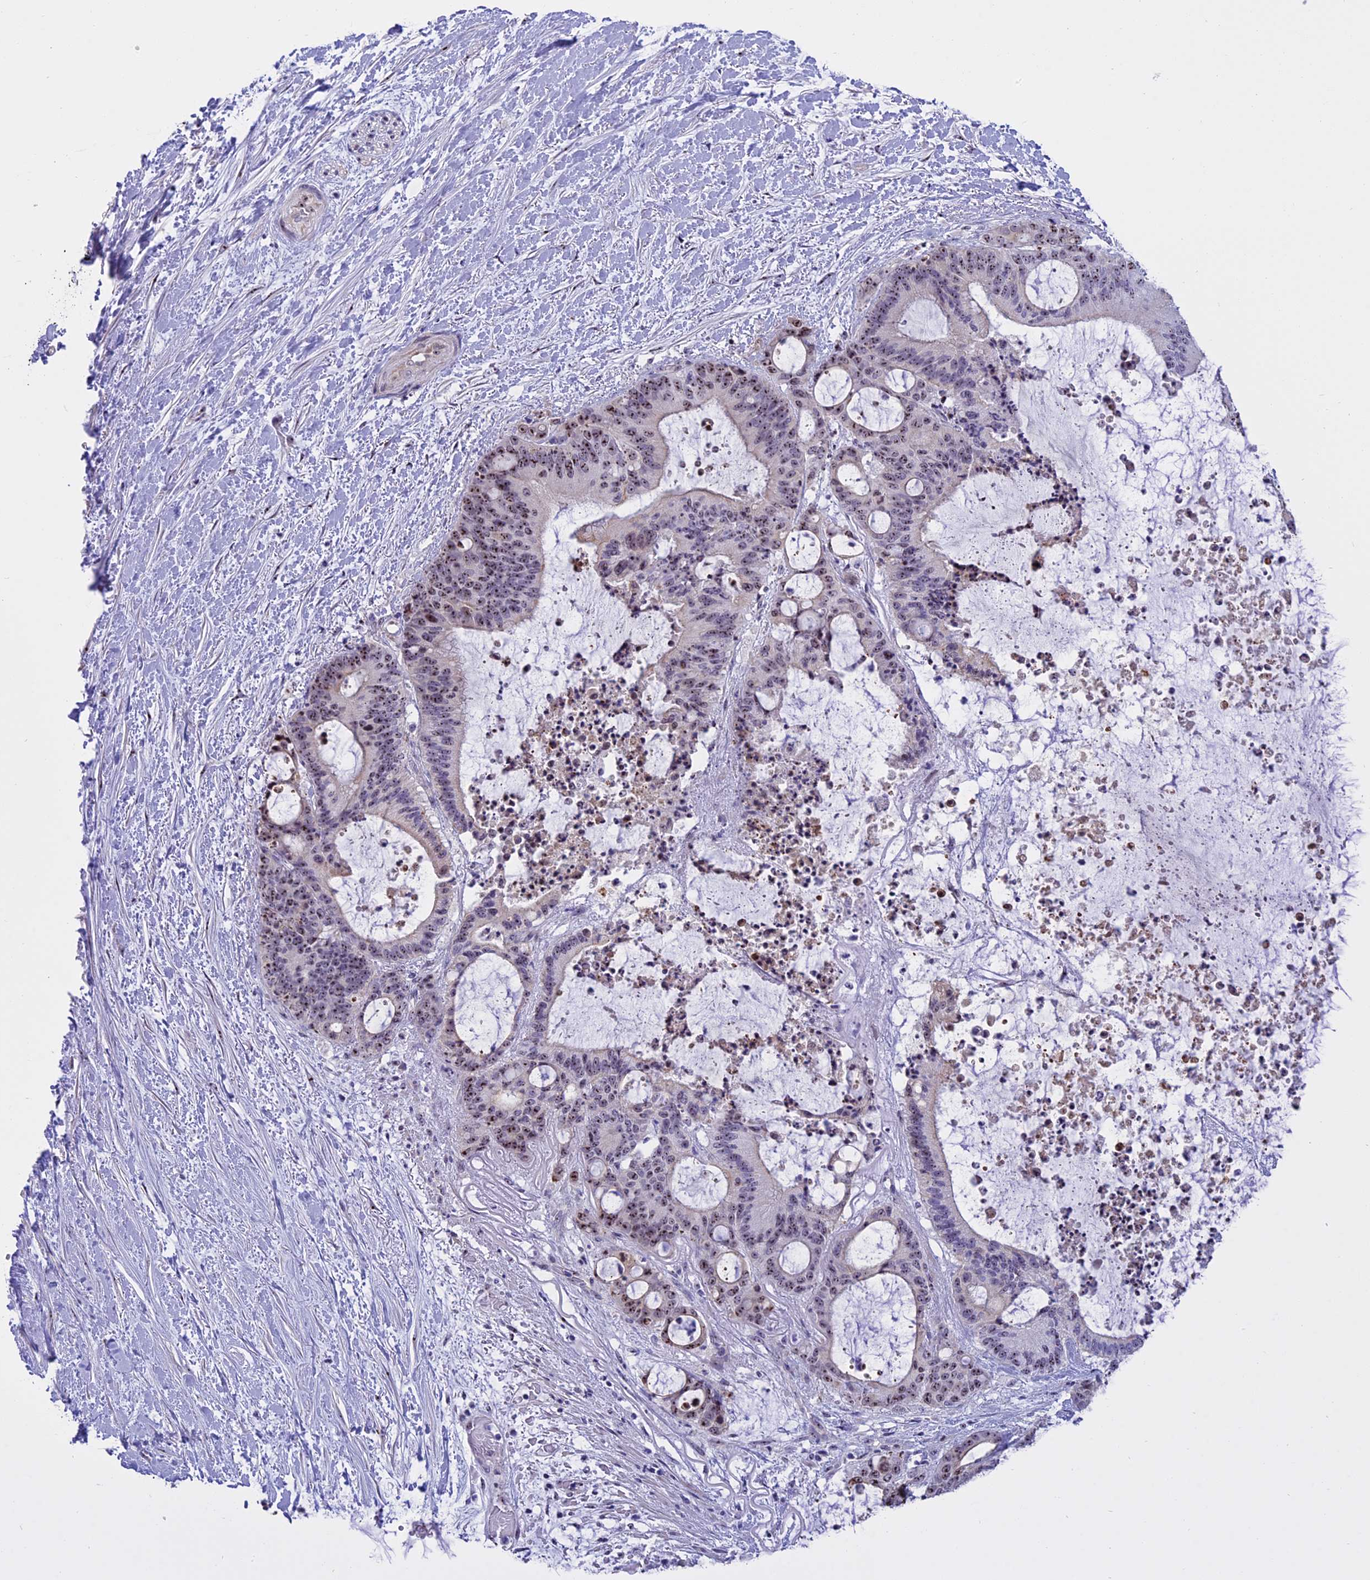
{"staining": {"intensity": "moderate", "quantity": ">75%", "location": "nuclear"}, "tissue": "liver cancer", "cell_type": "Tumor cells", "image_type": "cancer", "snomed": [{"axis": "morphology", "description": "Normal tissue, NOS"}, {"axis": "morphology", "description": "Cholangiocarcinoma"}, {"axis": "topography", "description": "Liver"}, {"axis": "topography", "description": "Peripheral nerve tissue"}], "caption": "Human liver cancer (cholangiocarcinoma) stained with a protein marker shows moderate staining in tumor cells.", "gene": "TBL3", "patient": {"sex": "female", "age": 73}}